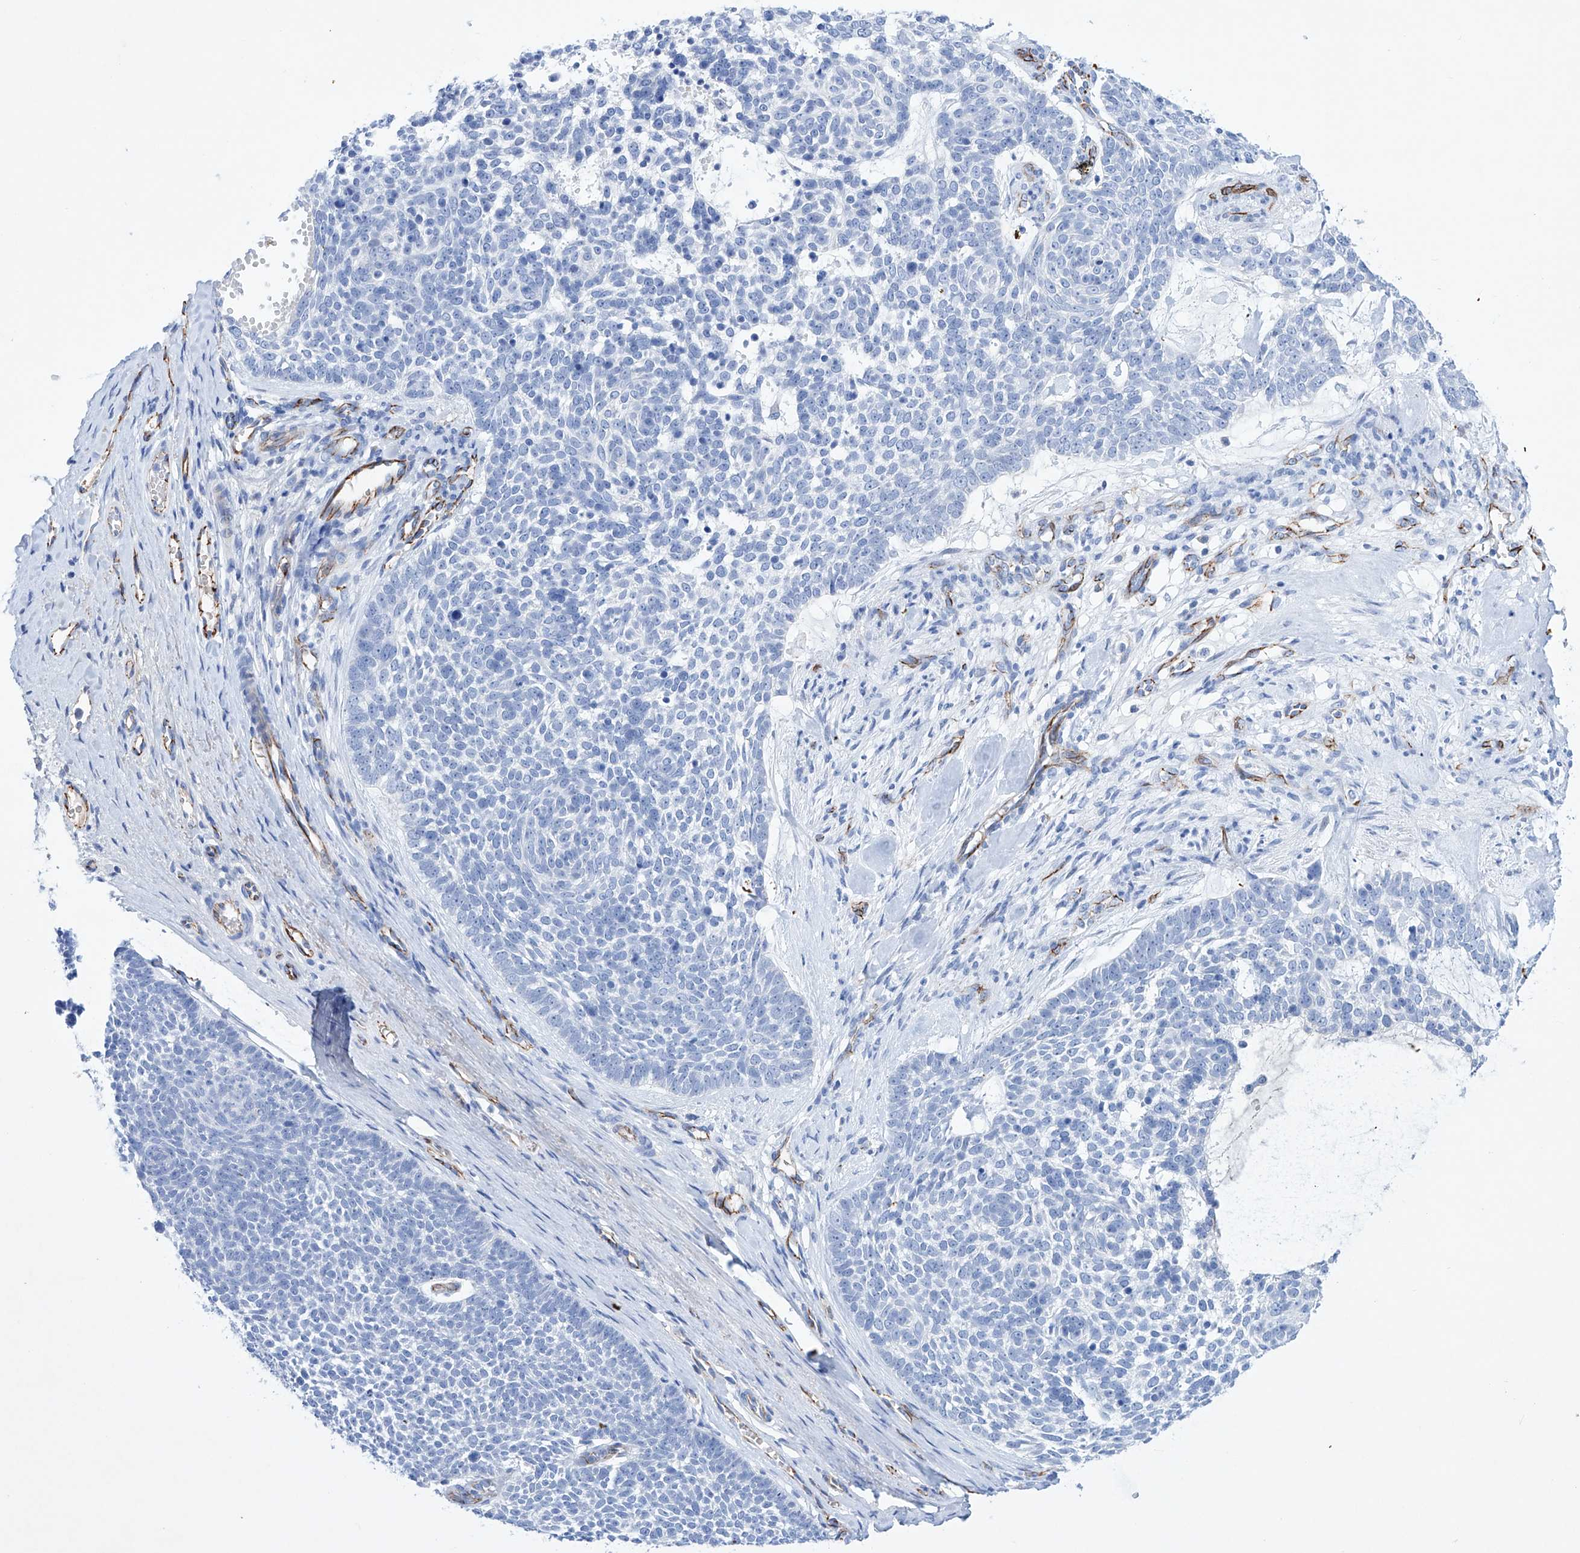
{"staining": {"intensity": "negative", "quantity": "none", "location": "none"}, "tissue": "skin cancer", "cell_type": "Tumor cells", "image_type": "cancer", "snomed": [{"axis": "morphology", "description": "Basal cell carcinoma"}, {"axis": "topography", "description": "Skin"}], "caption": "Immunohistochemistry of skin cancer exhibits no expression in tumor cells. Nuclei are stained in blue.", "gene": "ETV7", "patient": {"sex": "female", "age": 81}}